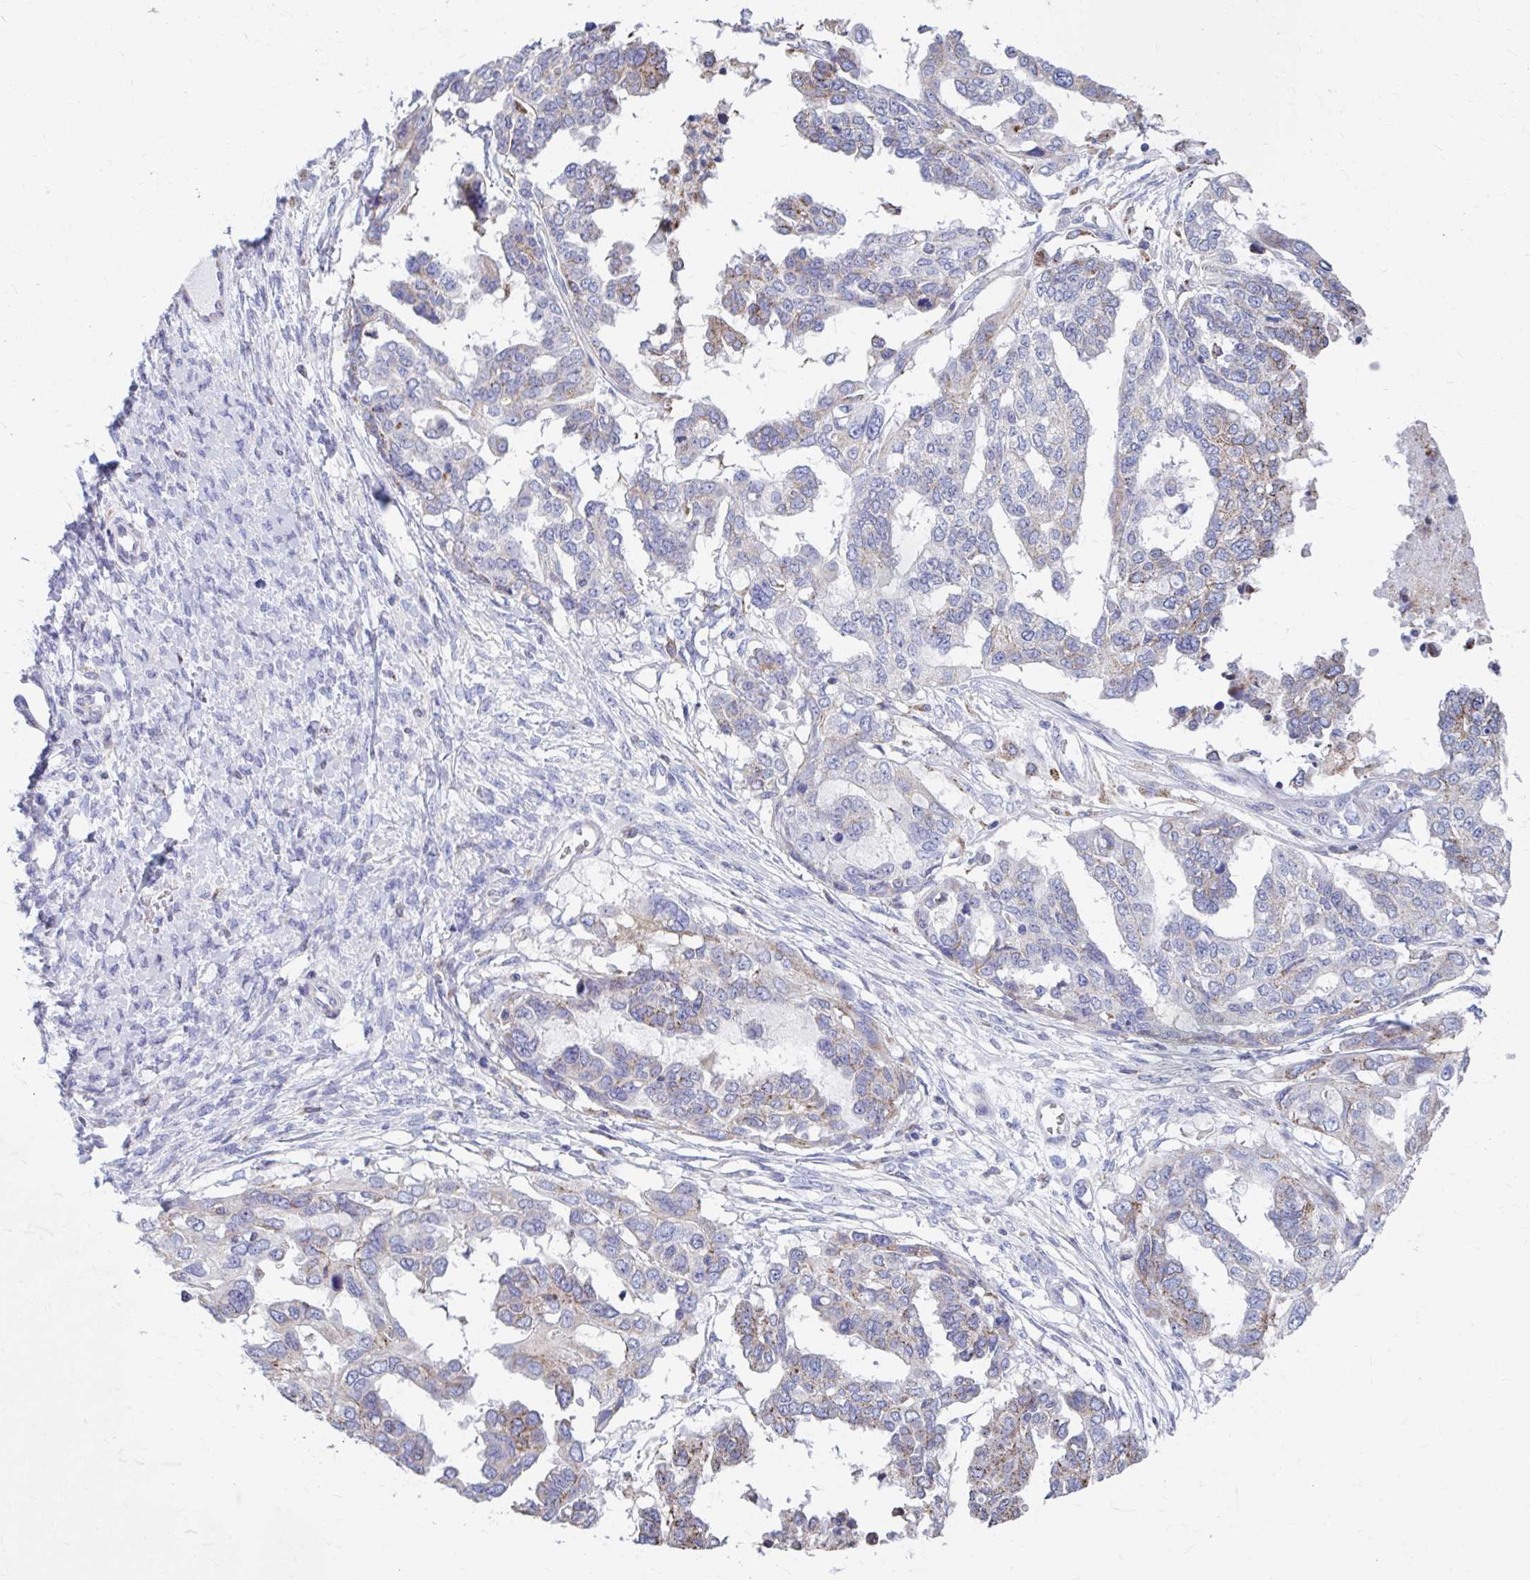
{"staining": {"intensity": "moderate", "quantity": "<25%", "location": "cytoplasmic/membranous"}, "tissue": "ovarian cancer", "cell_type": "Tumor cells", "image_type": "cancer", "snomed": [{"axis": "morphology", "description": "Cystadenocarcinoma, serous, NOS"}, {"axis": "topography", "description": "Ovary"}], "caption": "A brown stain highlights moderate cytoplasmic/membranous expression of a protein in ovarian serous cystadenocarcinoma tumor cells. Using DAB (brown) and hematoxylin (blue) stains, captured at high magnification using brightfield microscopy.", "gene": "FKBP2", "patient": {"sex": "female", "age": 53}}